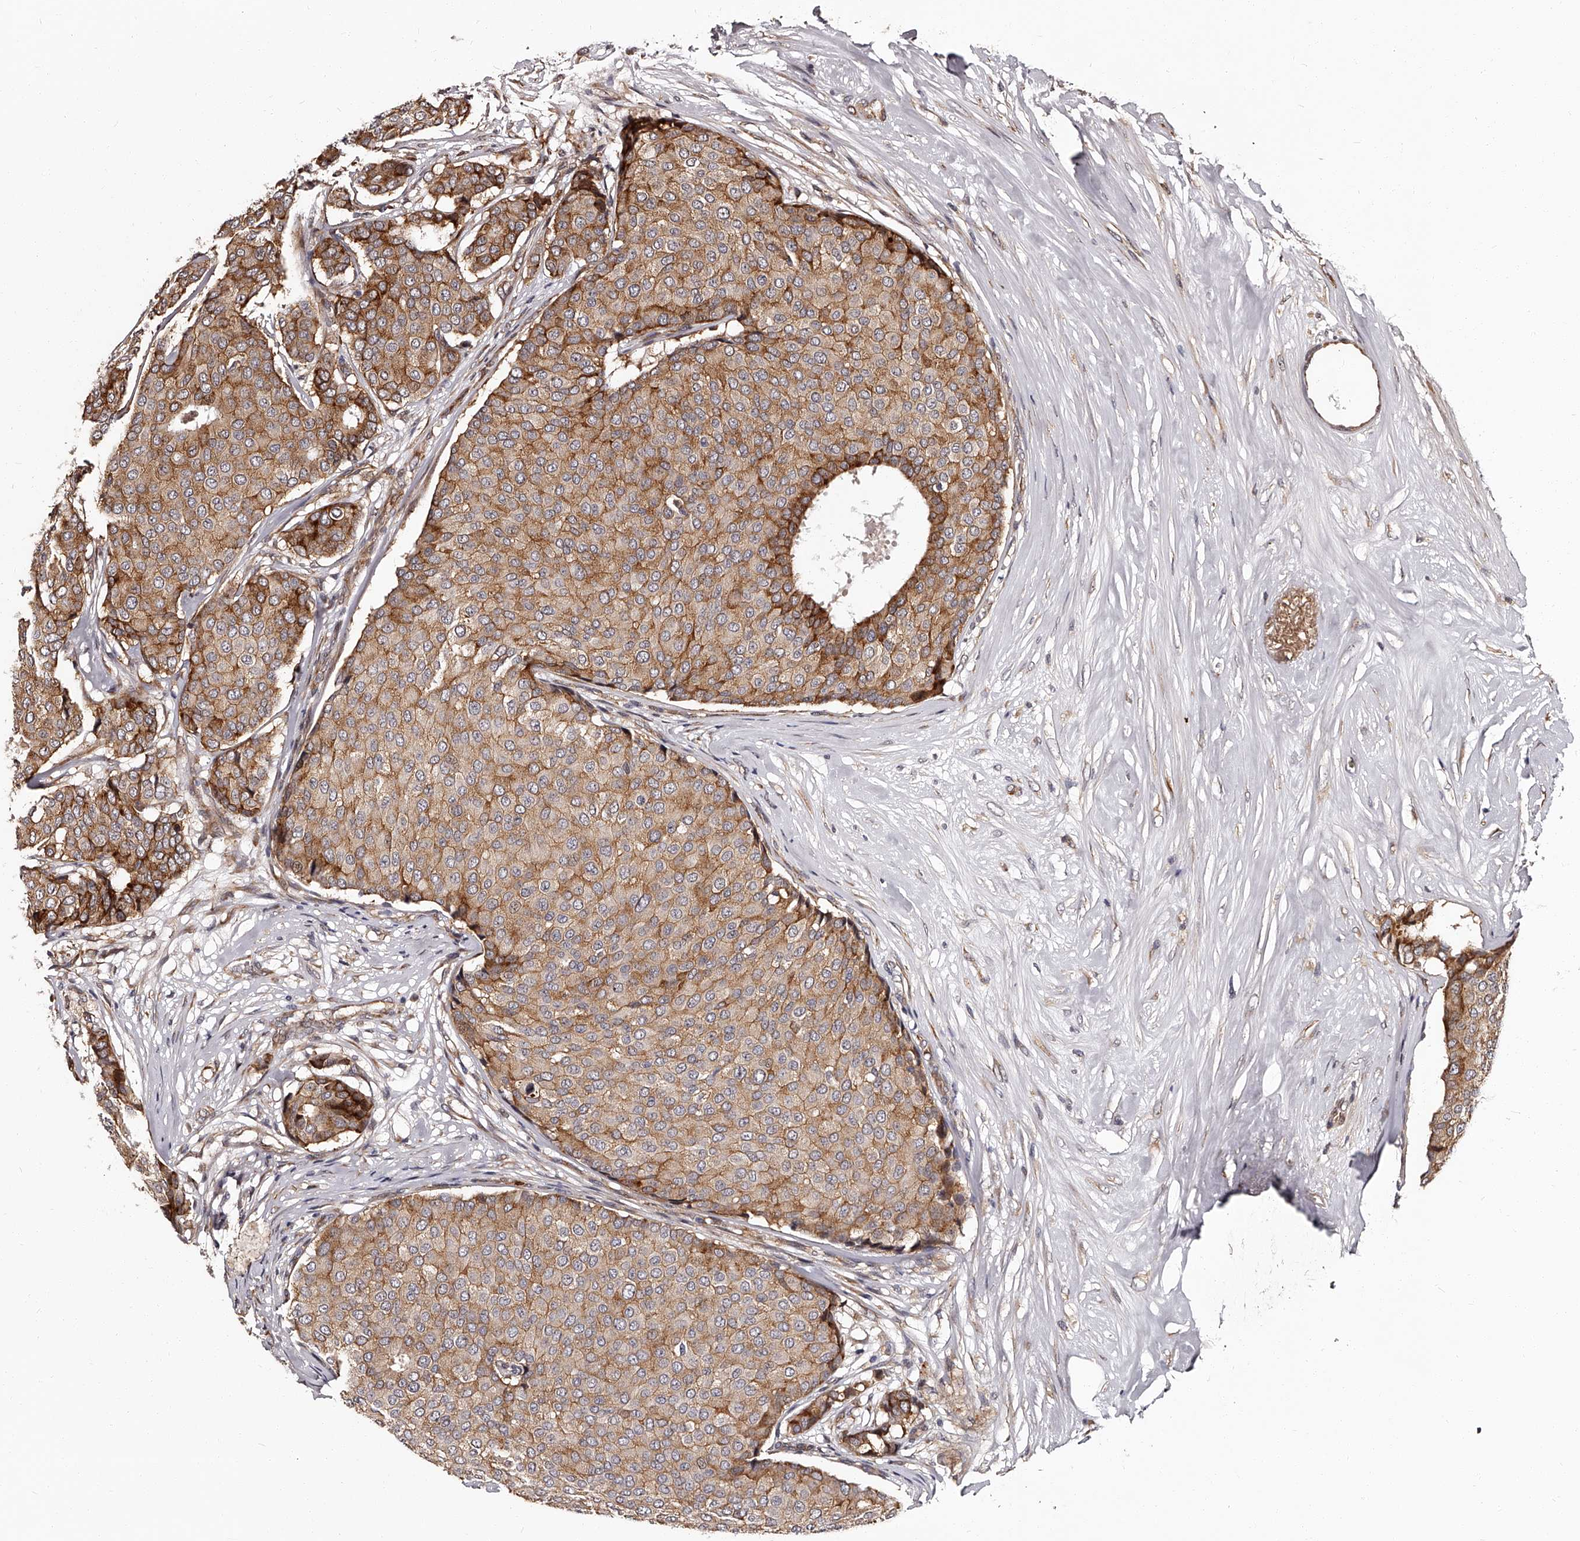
{"staining": {"intensity": "moderate", "quantity": ">75%", "location": "cytoplasmic/membranous"}, "tissue": "breast cancer", "cell_type": "Tumor cells", "image_type": "cancer", "snomed": [{"axis": "morphology", "description": "Duct carcinoma"}, {"axis": "topography", "description": "Breast"}], "caption": "Protein analysis of breast intraductal carcinoma tissue demonstrates moderate cytoplasmic/membranous positivity in about >75% of tumor cells. The protein is stained brown, and the nuclei are stained in blue (DAB (3,3'-diaminobenzidine) IHC with brightfield microscopy, high magnification).", "gene": "RSC1A1", "patient": {"sex": "female", "age": 75}}